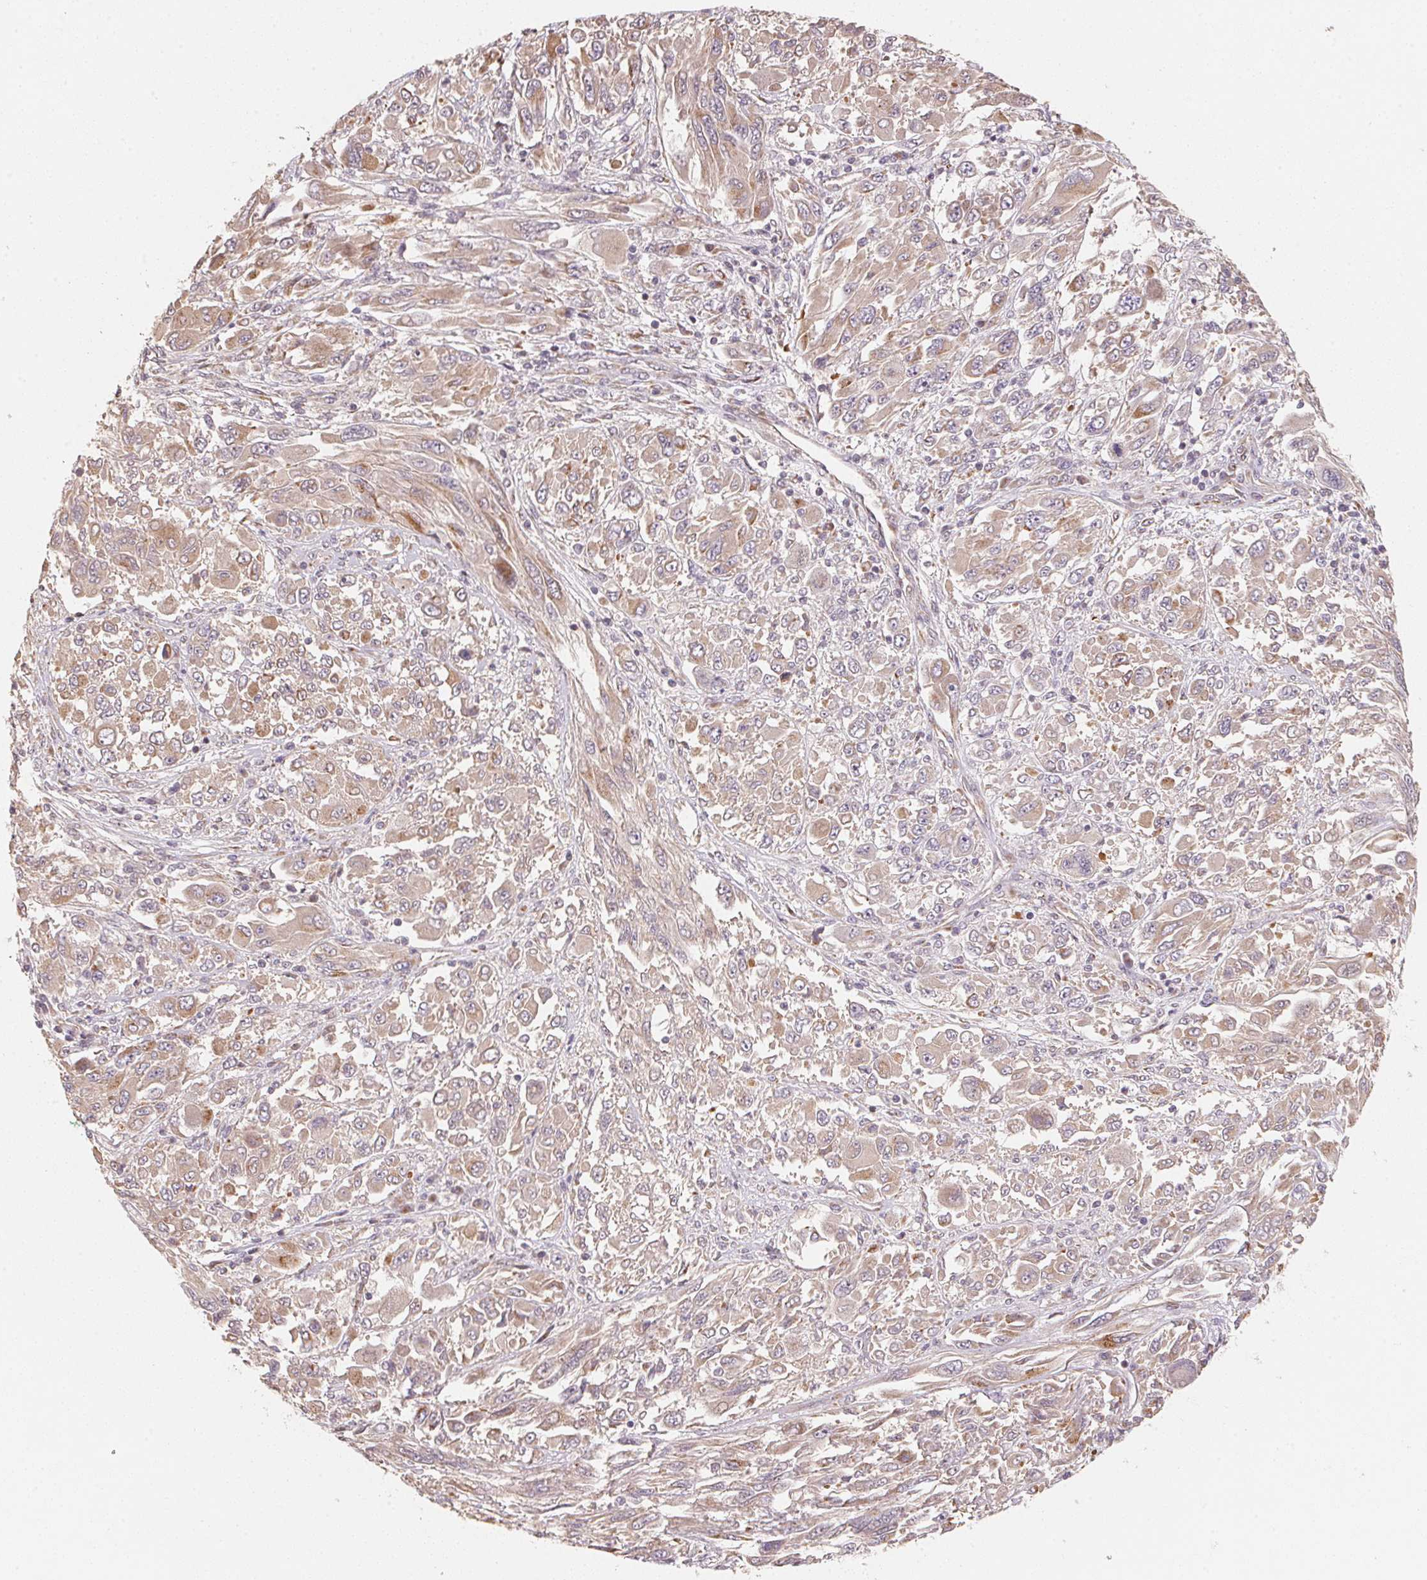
{"staining": {"intensity": "weak", "quantity": "25%-75%", "location": "cytoplasmic/membranous"}, "tissue": "melanoma", "cell_type": "Tumor cells", "image_type": "cancer", "snomed": [{"axis": "morphology", "description": "Malignant melanoma, NOS"}, {"axis": "topography", "description": "Skin"}], "caption": "A photomicrograph showing weak cytoplasmic/membranous expression in approximately 25%-75% of tumor cells in melanoma, as visualized by brown immunohistochemical staining.", "gene": "TSPAN12", "patient": {"sex": "female", "age": 91}}